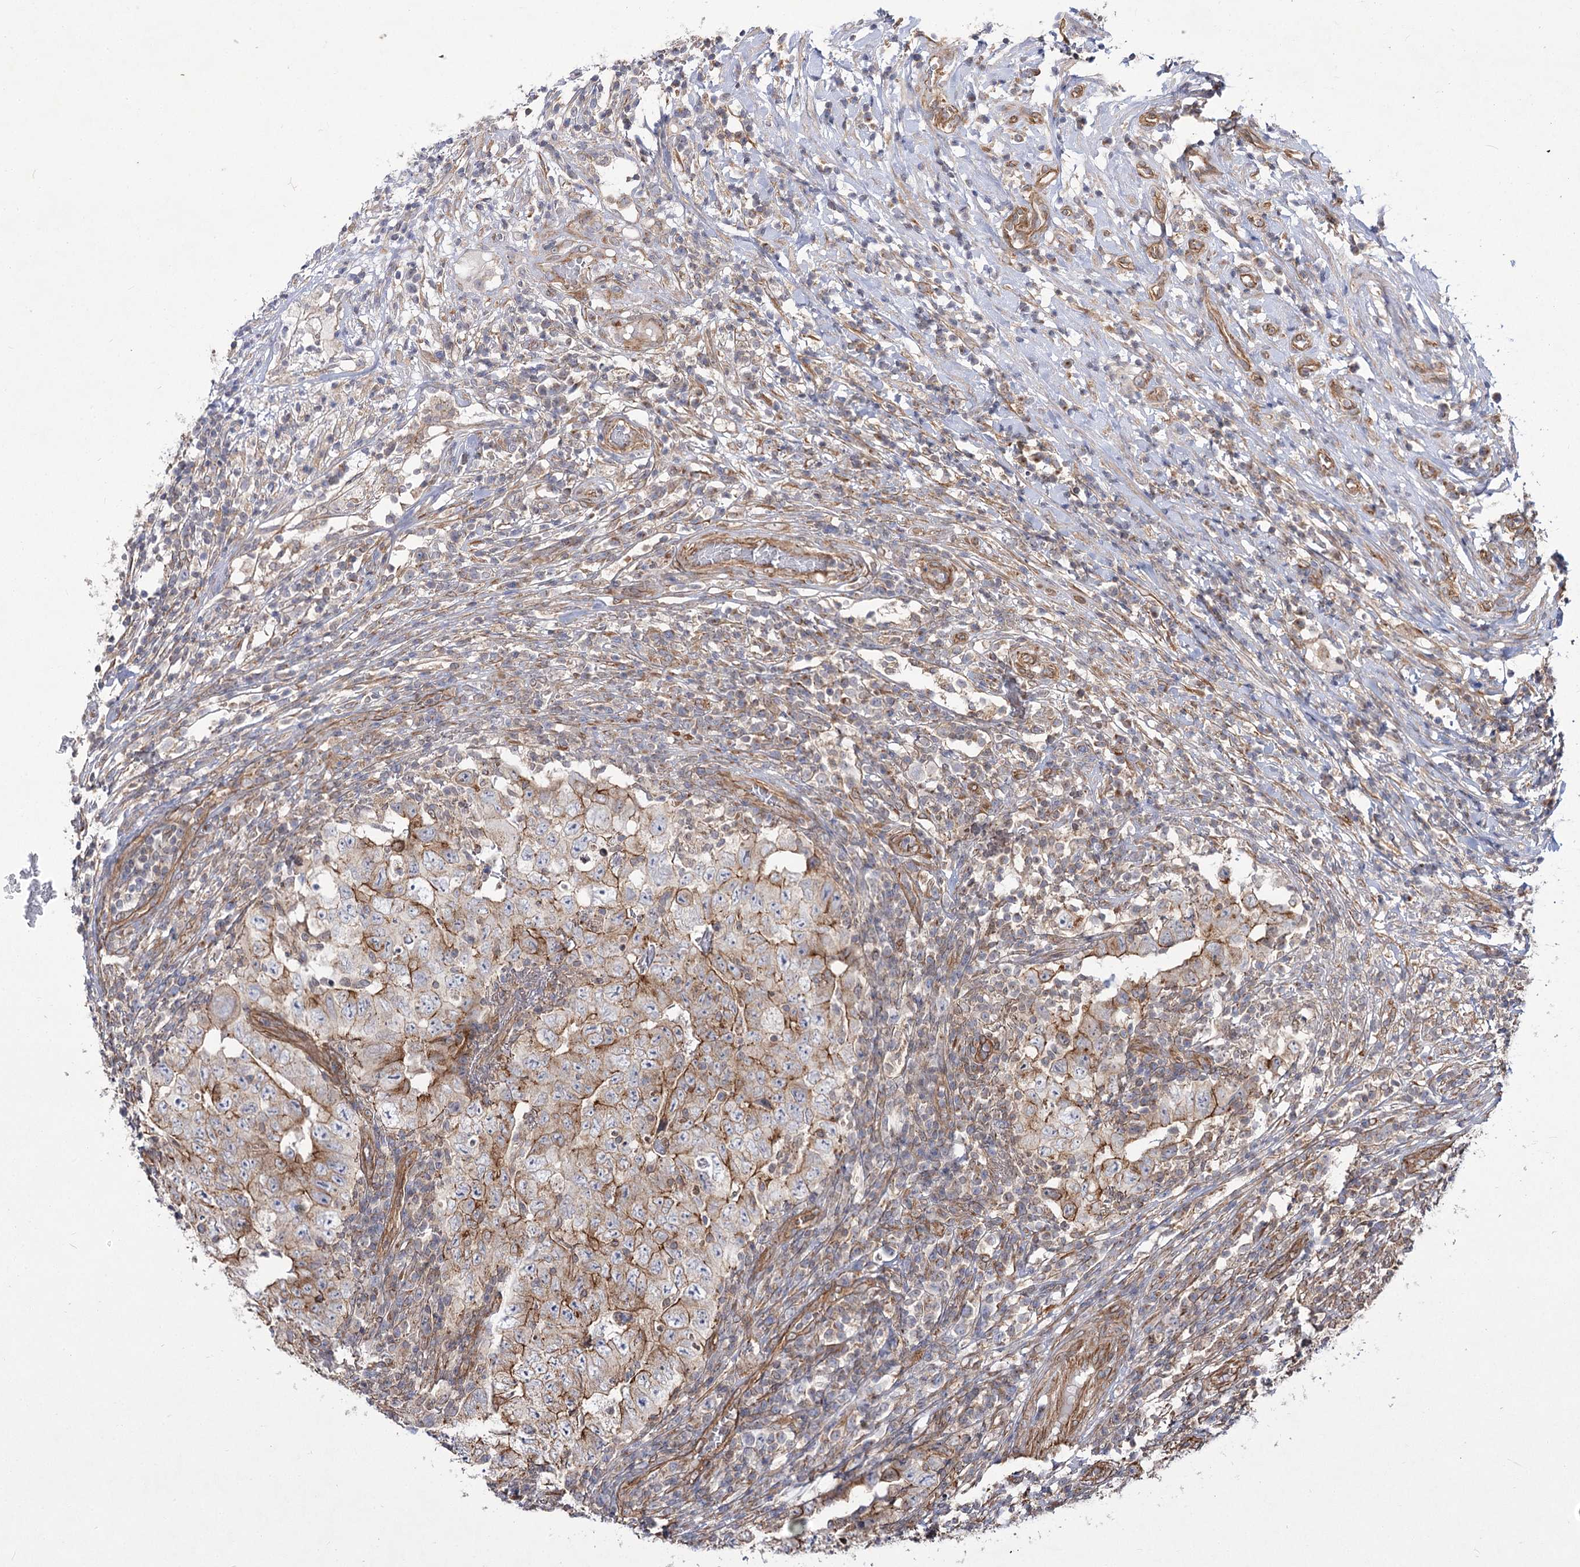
{"staining": {"intensity": "moderate", "quantity": ">75%", "location": "cytoplasmic/membranous"}, "tissue": "testis cancer", "cell_type": "Tumor cells", "image_type": "cancer", "snomed": [{"axis": "morphology", "description": "Carcinoma, Embryonal, NOS"}, {"axis": "topography", "description": "Testis"}], "caption": "Testis cancer stained with DAB immunohistochemistry (IHC) shows medium levels of moderate cytoplasmic/membranous expression in approximately >75% of tumor cells.", "gene": "SH3BP5L", "patient": {"sex": "male", "age": 26}}